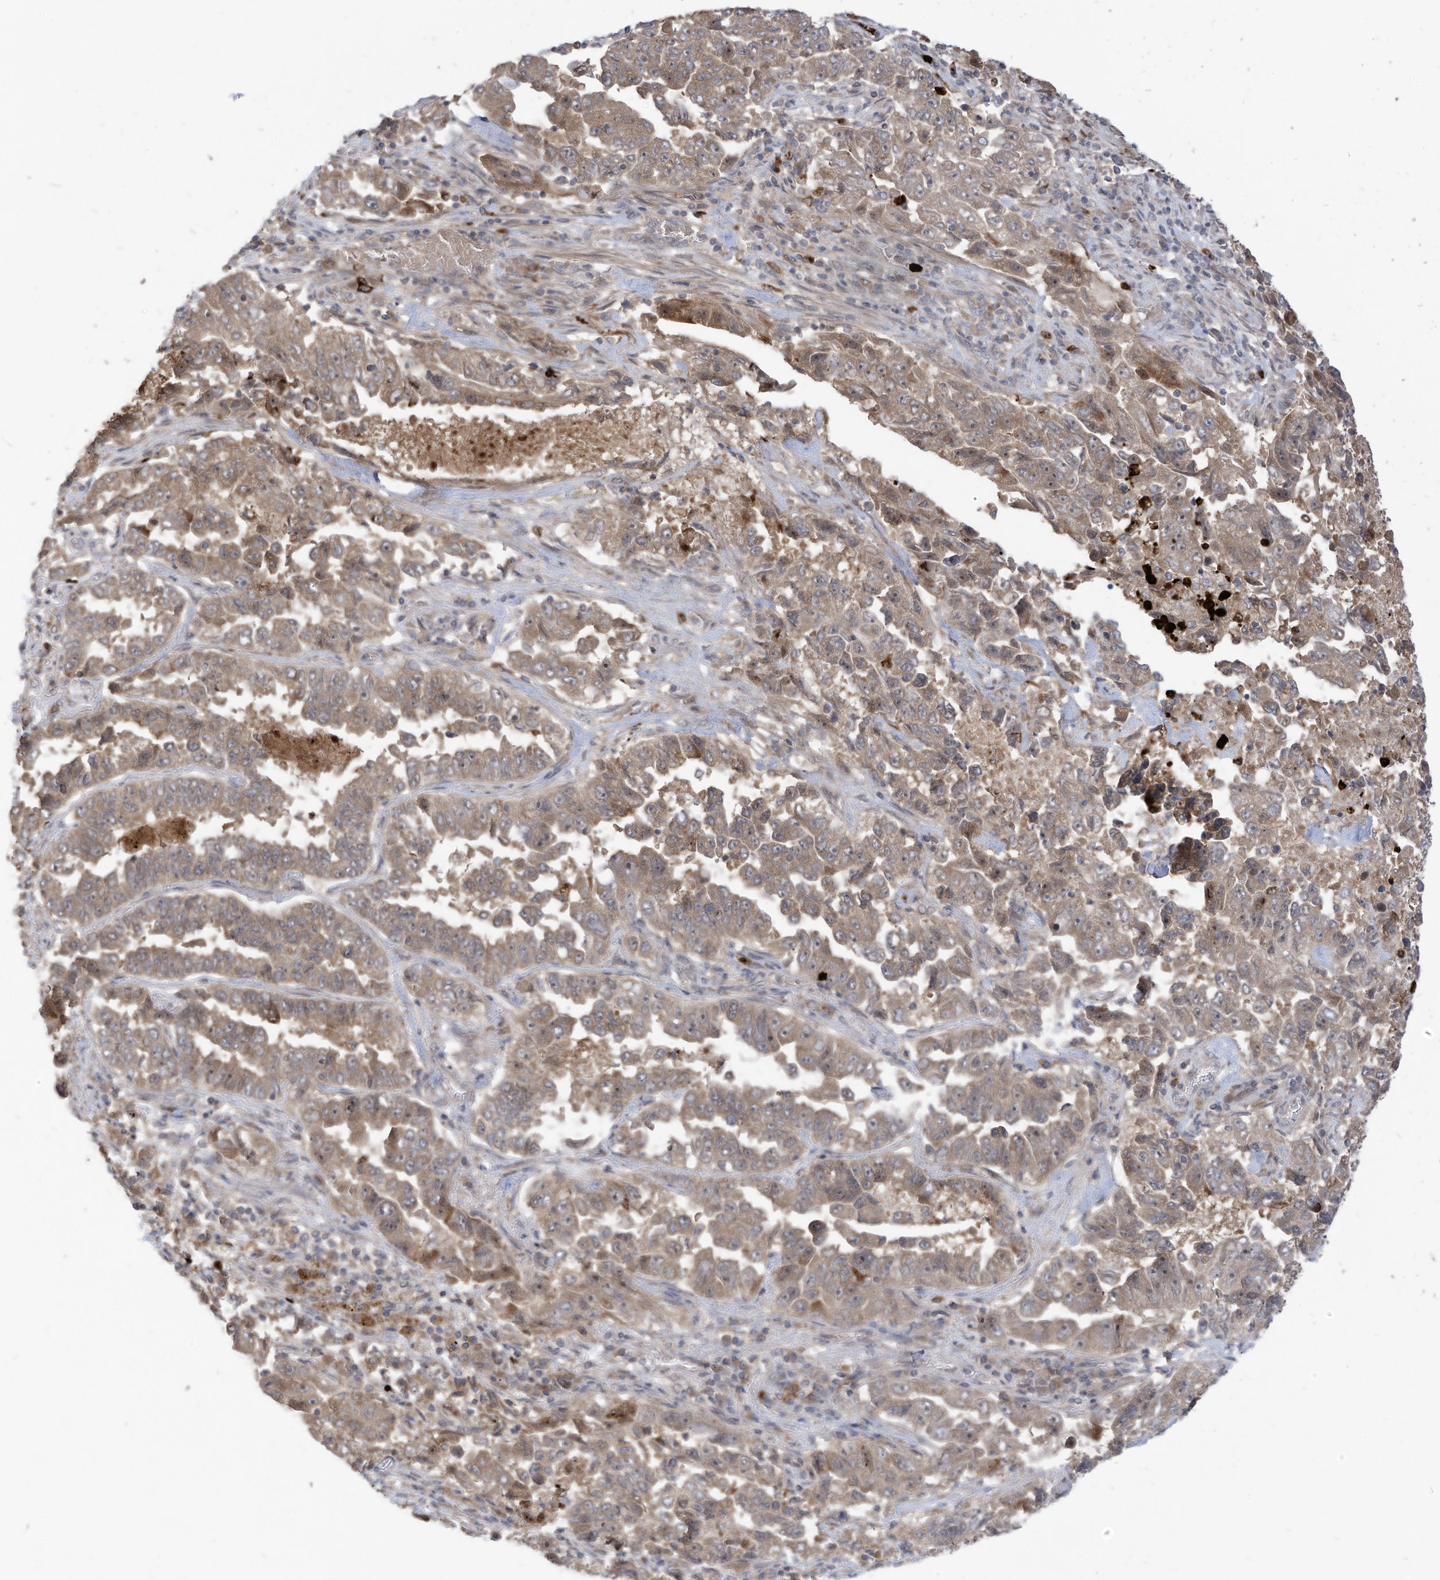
{"staining": {"intensity": "moderate", "quantity": "25%-75%", "location": "cytoplasmic/membranous"}, "tissue": "lung cancer", "cell_type": "Tumor cells", "image_type": "cancer", "snomed": [{"axis": "morphology", "description": "Adenocarcinoma, NOS"}, {"axis": "topography", "description": "Lung"}], "caption": "An image showing moderate cytoplasmic/membranous staining in about 25%-75% of tumor cells in adenocarcinoma (lung), as visualized by brown immunohistochemical staining.", "gene": "CNKSR1", "patient": {"sex": "female", "age": 51}}